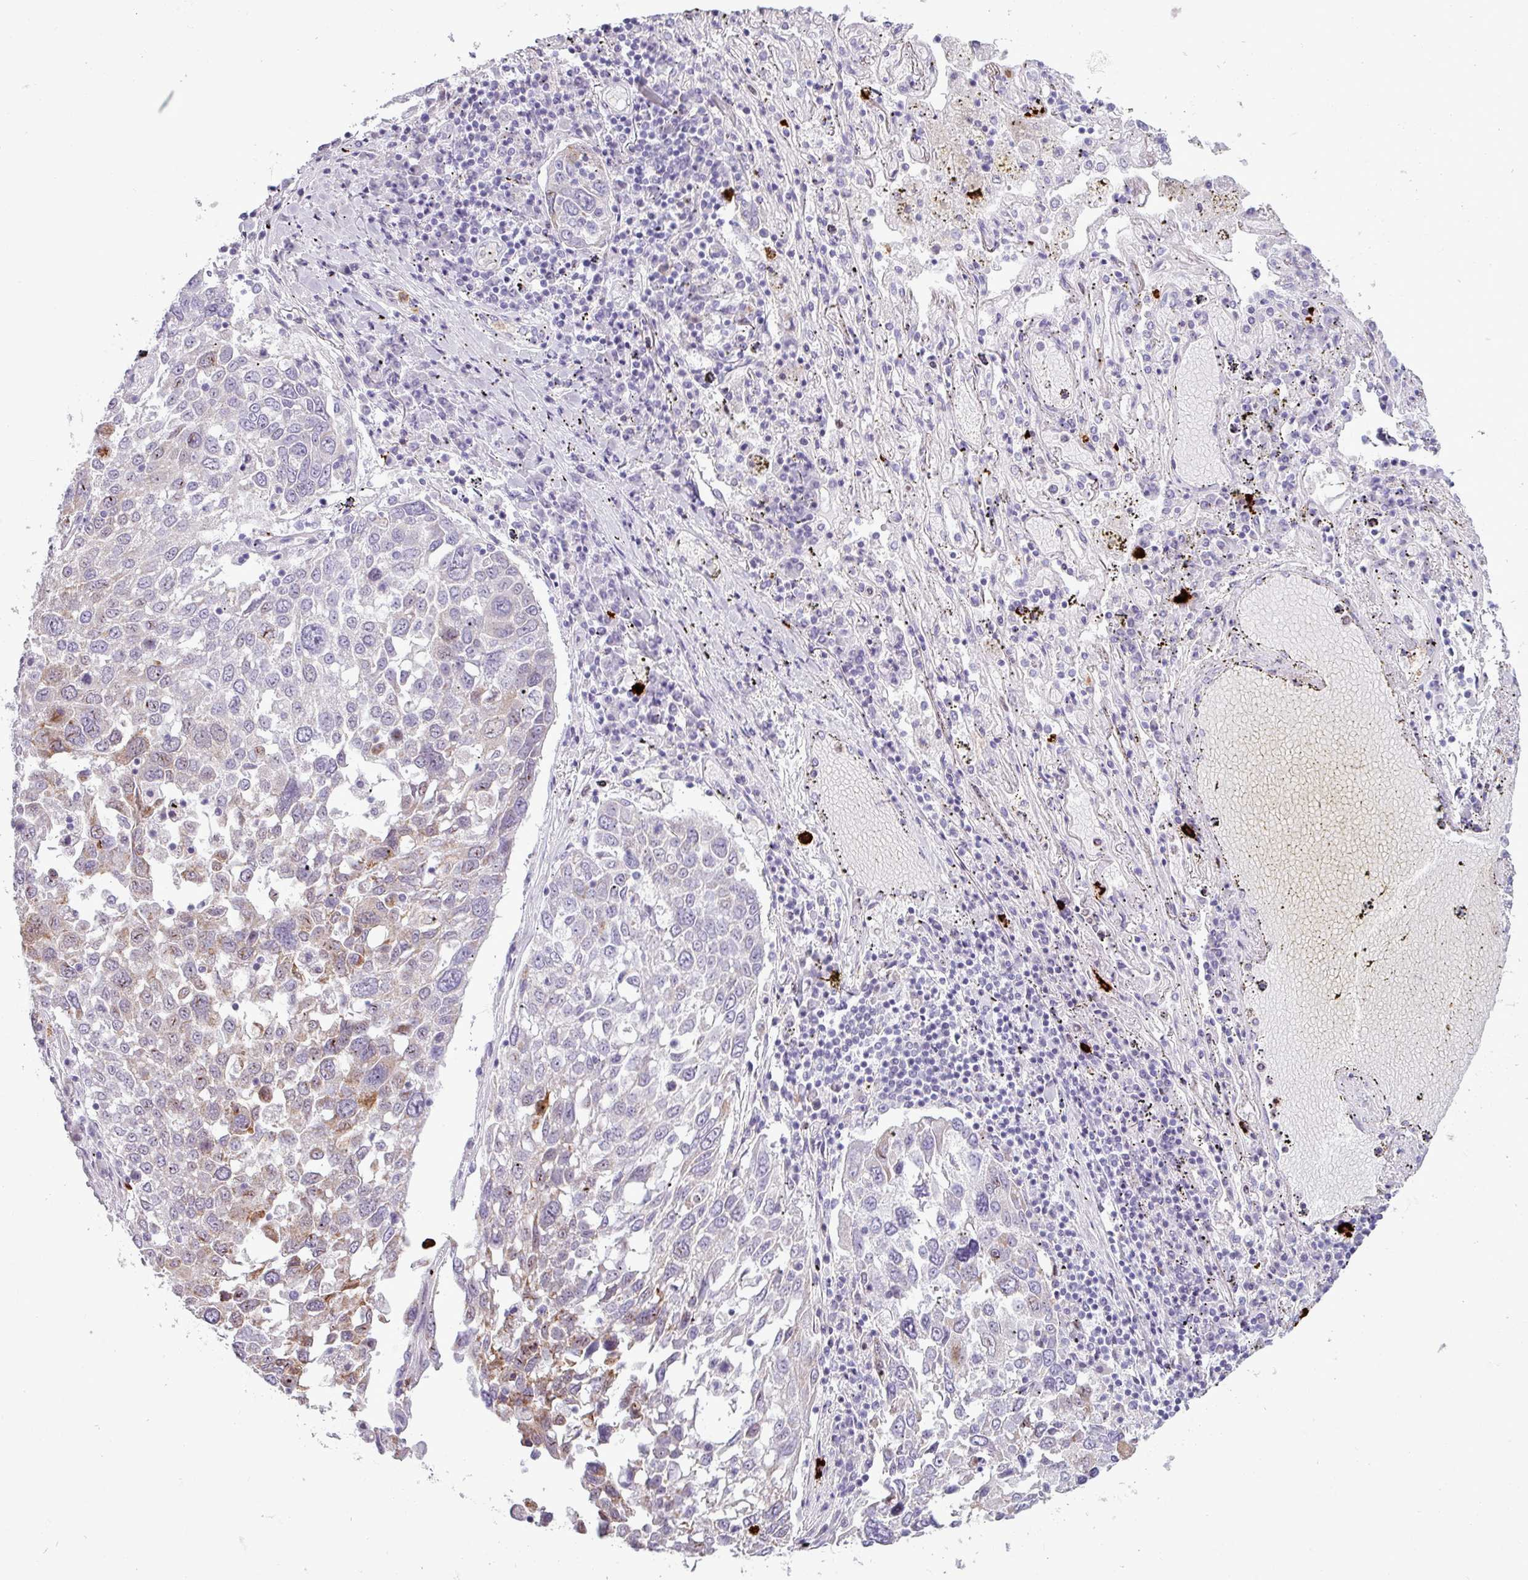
{"staining": {"intensity": "weak", "quantity": "<25%", "location": "cytoplasmic/membranous"}, "tissue": "lung cancer", "cell_type": "Tumor cells", "image_type": "cancer", "snomed": [{"axis": "morphology", "description": "Squamous cell carcinoma, NOS"}, {"axis": "topography", "description": "Lung"}], "caption": "DAB immunohistochemical staining of squamous cell carcinoma (lung) shows no significant staining in tumor cells.", "gene": "TRIM39", "patient": {"sex": "male", "age": 65}}